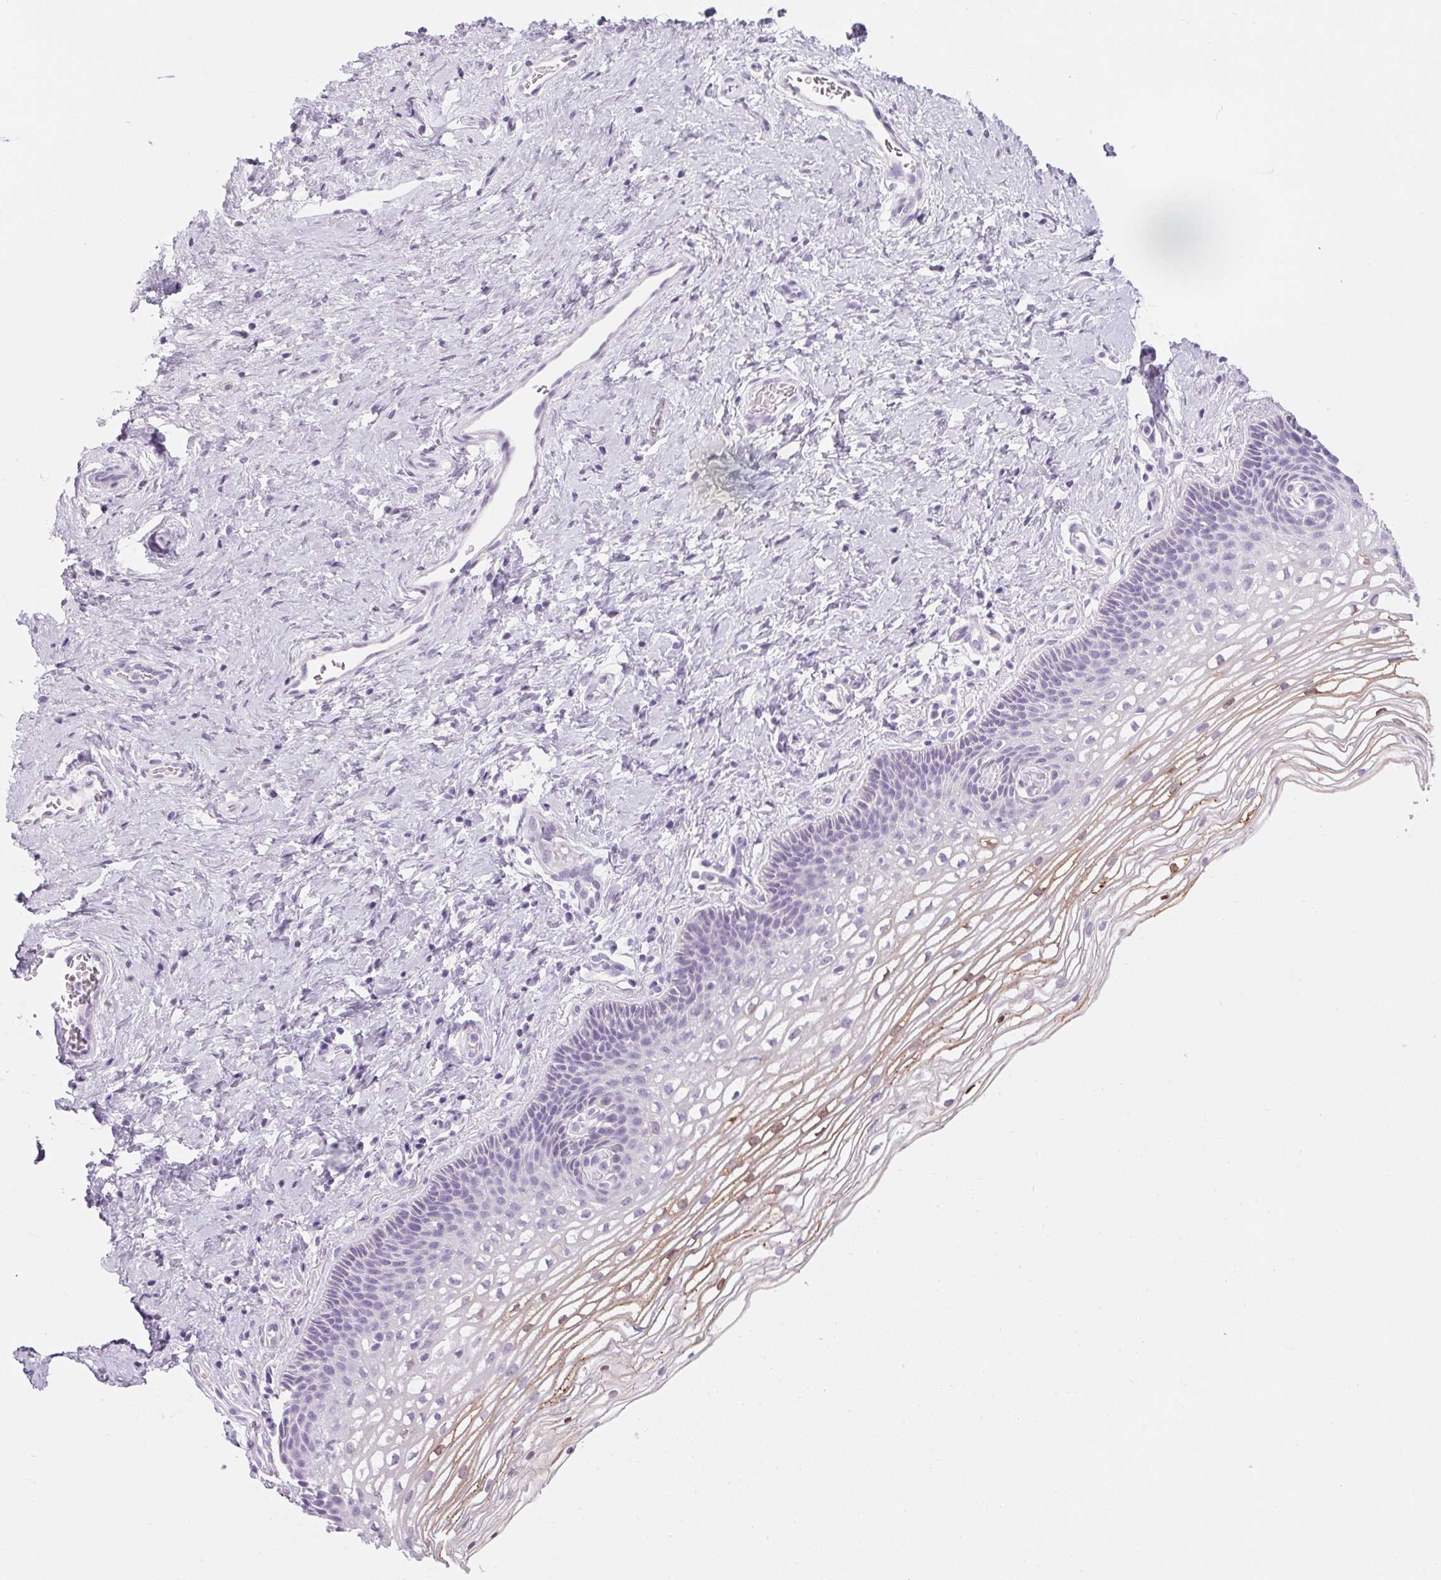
{"staining": {"intensity": "negative", "quantity": "none", "location": "none"}, "tissue": "cervix", "cell_type": "Glandular cells", "image_type": "normal", "snomed": [{"axis": "morphology", "description": "Normal tissue, NOS"}, {"axis": "topography", "description": "Cervix"}], "caption": "A histopathology image of cervix stained for a protein reveals no brown staining in glandular cells.", "gene": "RPTN", "patient": {"sex": "female", "age": 34}}